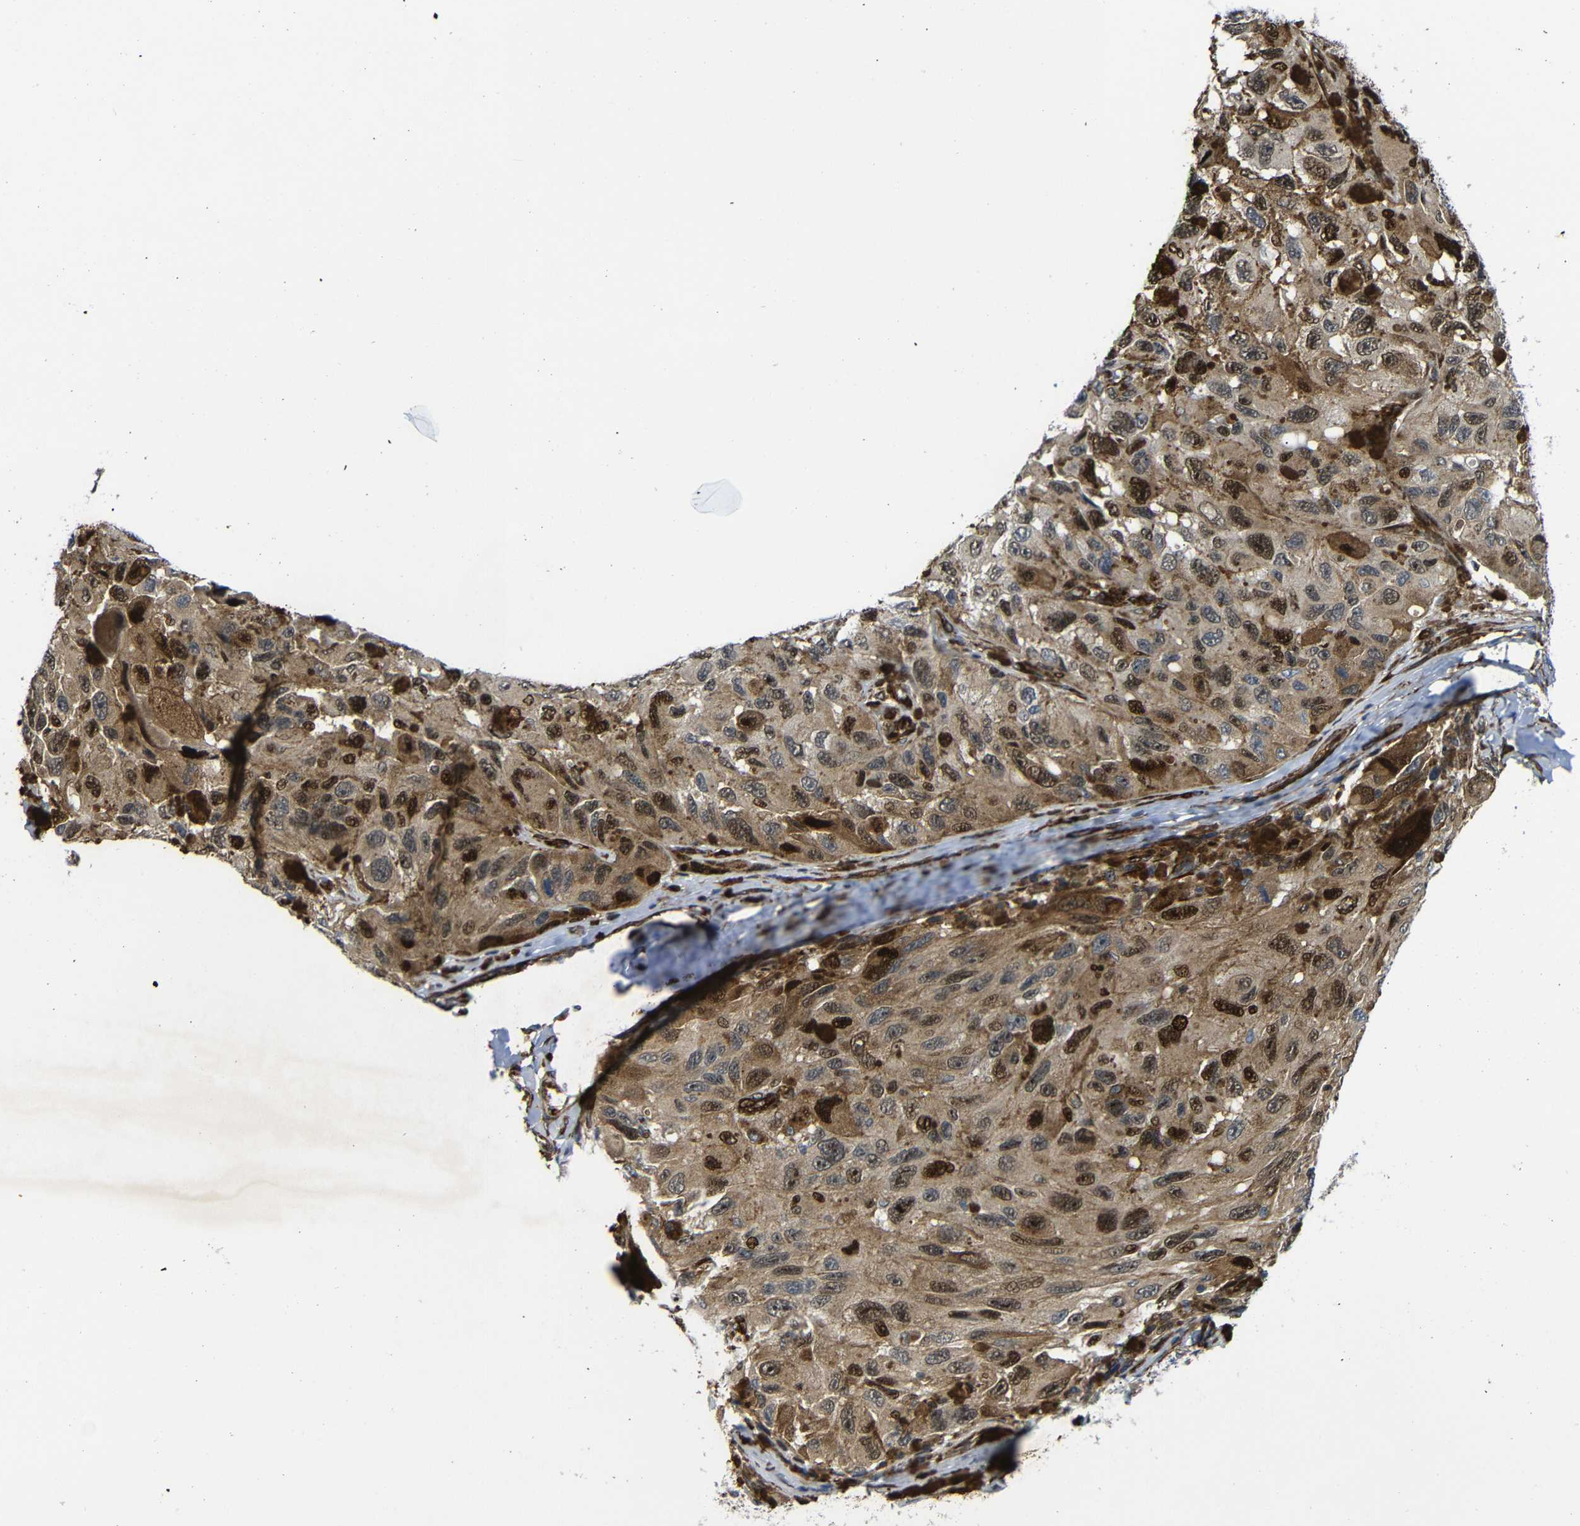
{"staining": {"intensity": "strong", "quantity": "25%-75%", "location": "cytoplasmic/membranous,nuclear"}, "tissue": "melanoma", "cell_type": "Tumor cells", "image_type": "cancer", "snomed": [{"axis": "morphology", "description": "Malignant melanoma, NOS"}, {"axis": "topography", "description": "Skin"}], "caption": "A brown stain shows strong cytoplasmic/membranous and nuclear expression of a protein in malignant melanoma tumor cells.", "gene": "PARP14", "patient": {"sex": "female", "age": 73}}